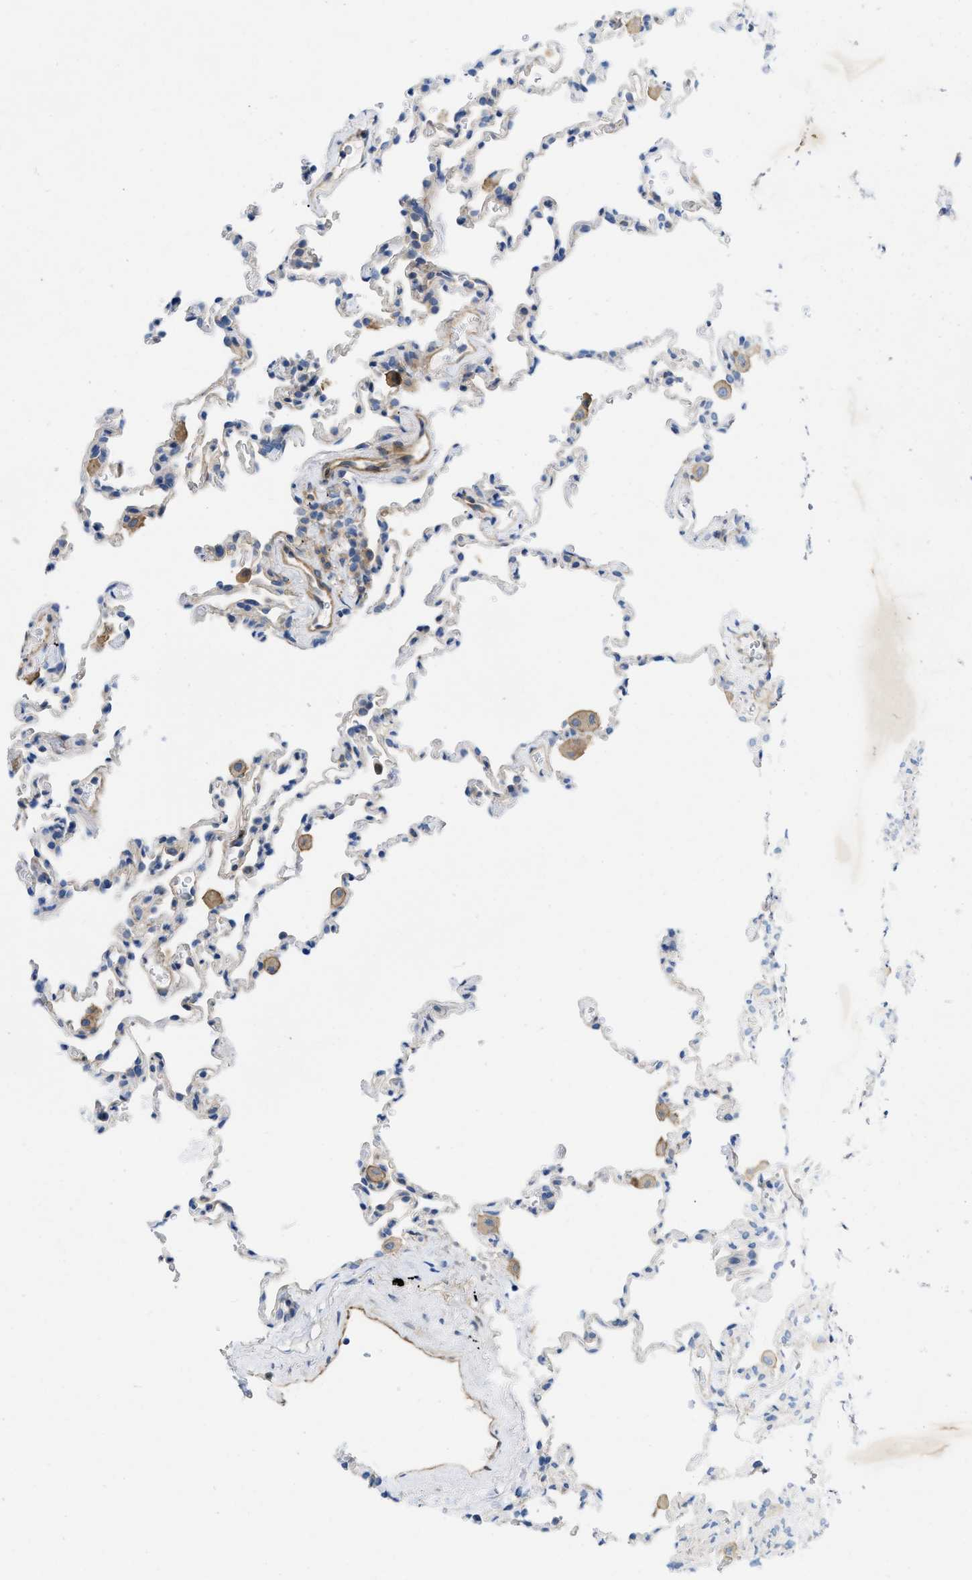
{"staining": {"intensity": "negative", "quantity": "none", "location": "none"}, "tissue": "lung", "cell_type": "Alveolar cells", "image_type": "normal", "snomed": [{"axis": "morphology", "description": "Normal tissue, NOS"}, {"axis": "topography", "description": "Lung"}], "caption": "High magnification brightfield microscopy of benign lung stained with DAB (3,3'-diaminobenzidine) (brown) and counterstained with hematoxylin (blue): alveolar cells show no significant positivity.", "gene": "PDLIM5", "patient": {"sex": "male", "age": 59}}